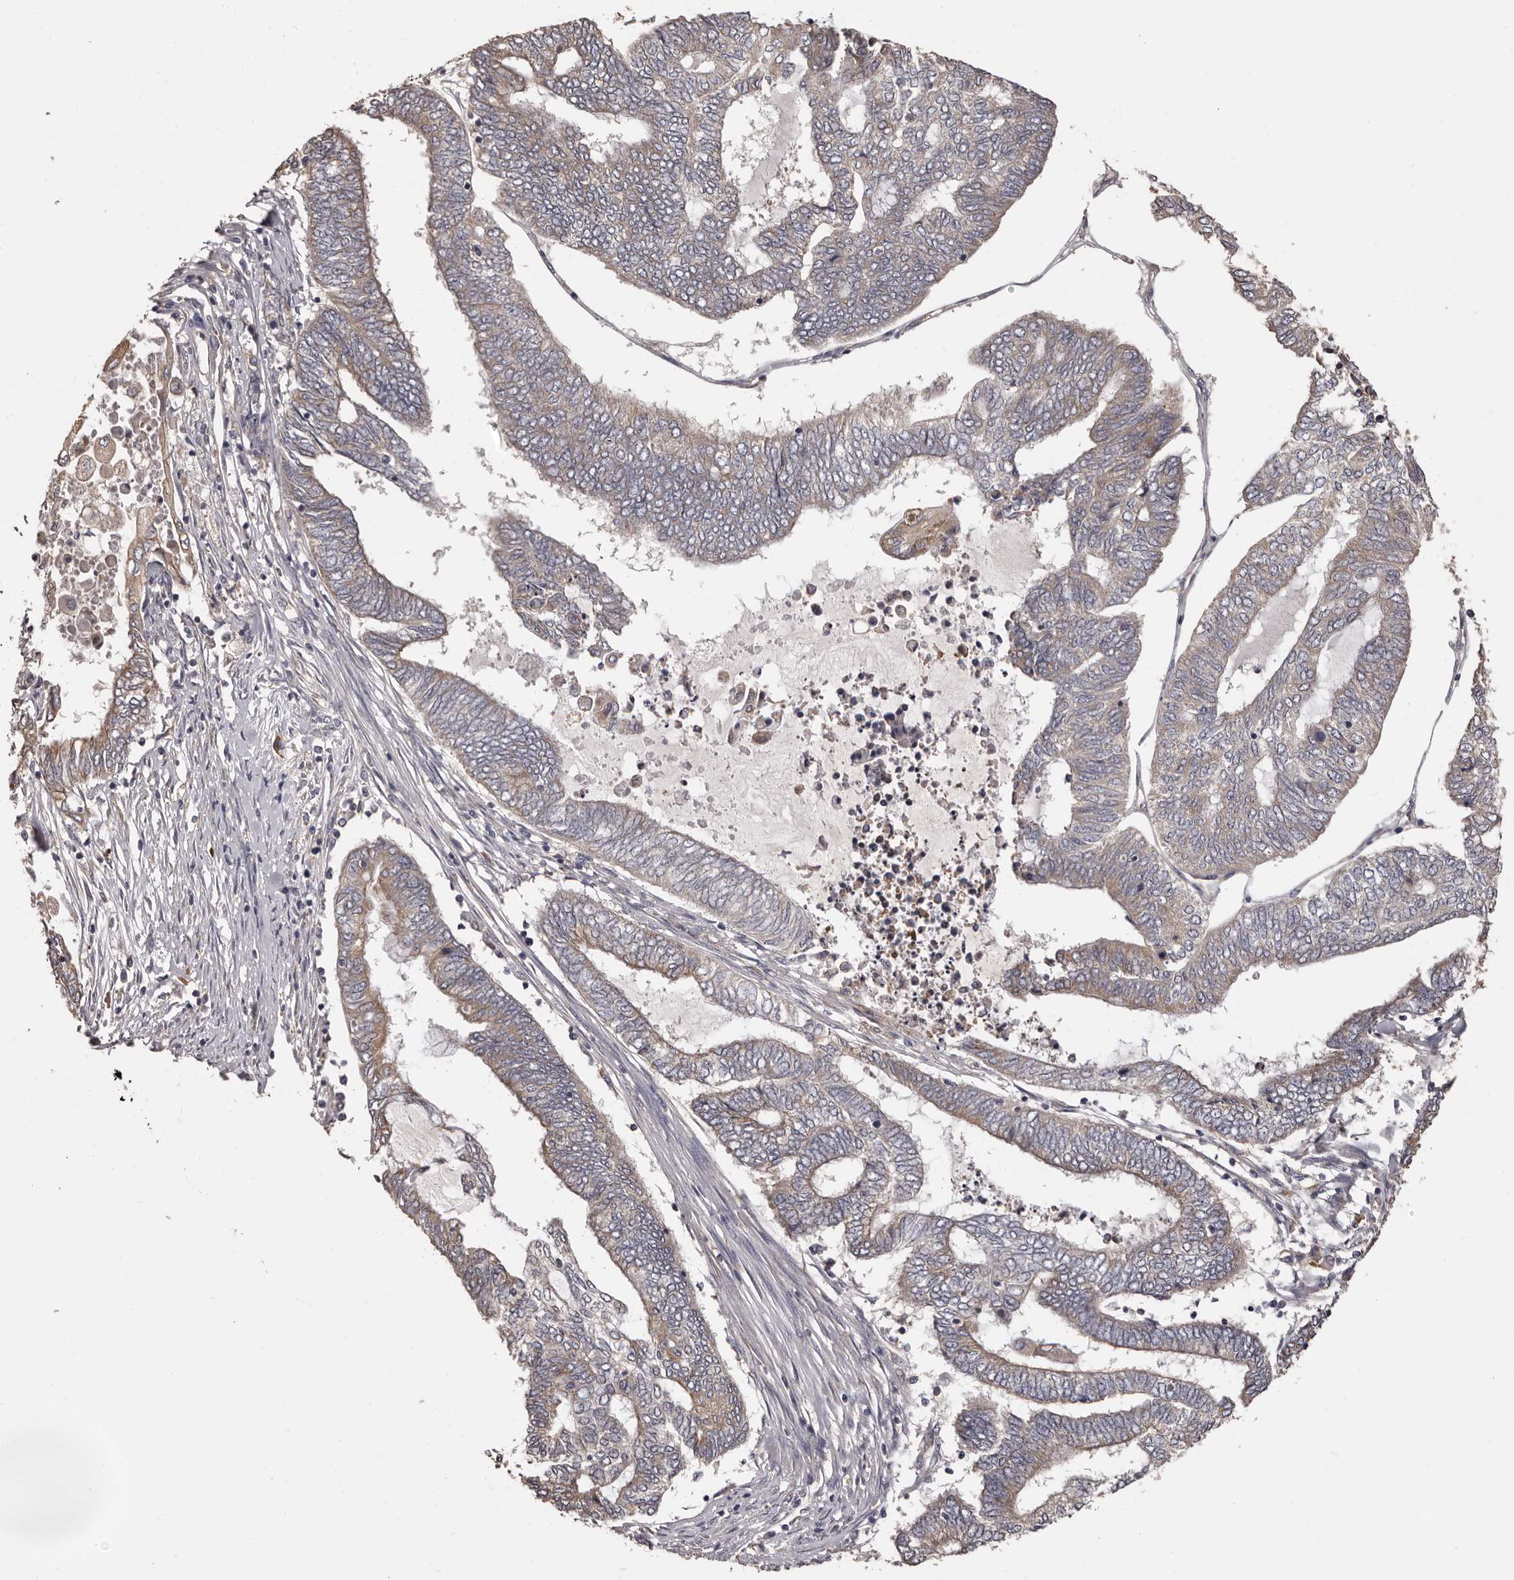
{"staining": {"intensity": "weak", "quantity": "25%-75%", "location": "cytoplasmic/membranous"}, "tissue": "endometrial cancer", "cell_type": "Tumor cells", "image_type": "cancer", "snomed": [{"axis": "morphology", "description": "Adenocarcinoma, NOS"}, {"axis": "topography", "description": "Uterus"}, {"axis": "topography", "description": "Endometrium"}], "caption": "A photomicrograph of adenocarcinoma (endometrial) stained for a protein shows weak cytoplasmic/membranous brown staining in tumor cells.", "gene": "ETNK1", "patient": {"sex": "female", "age": 70}}